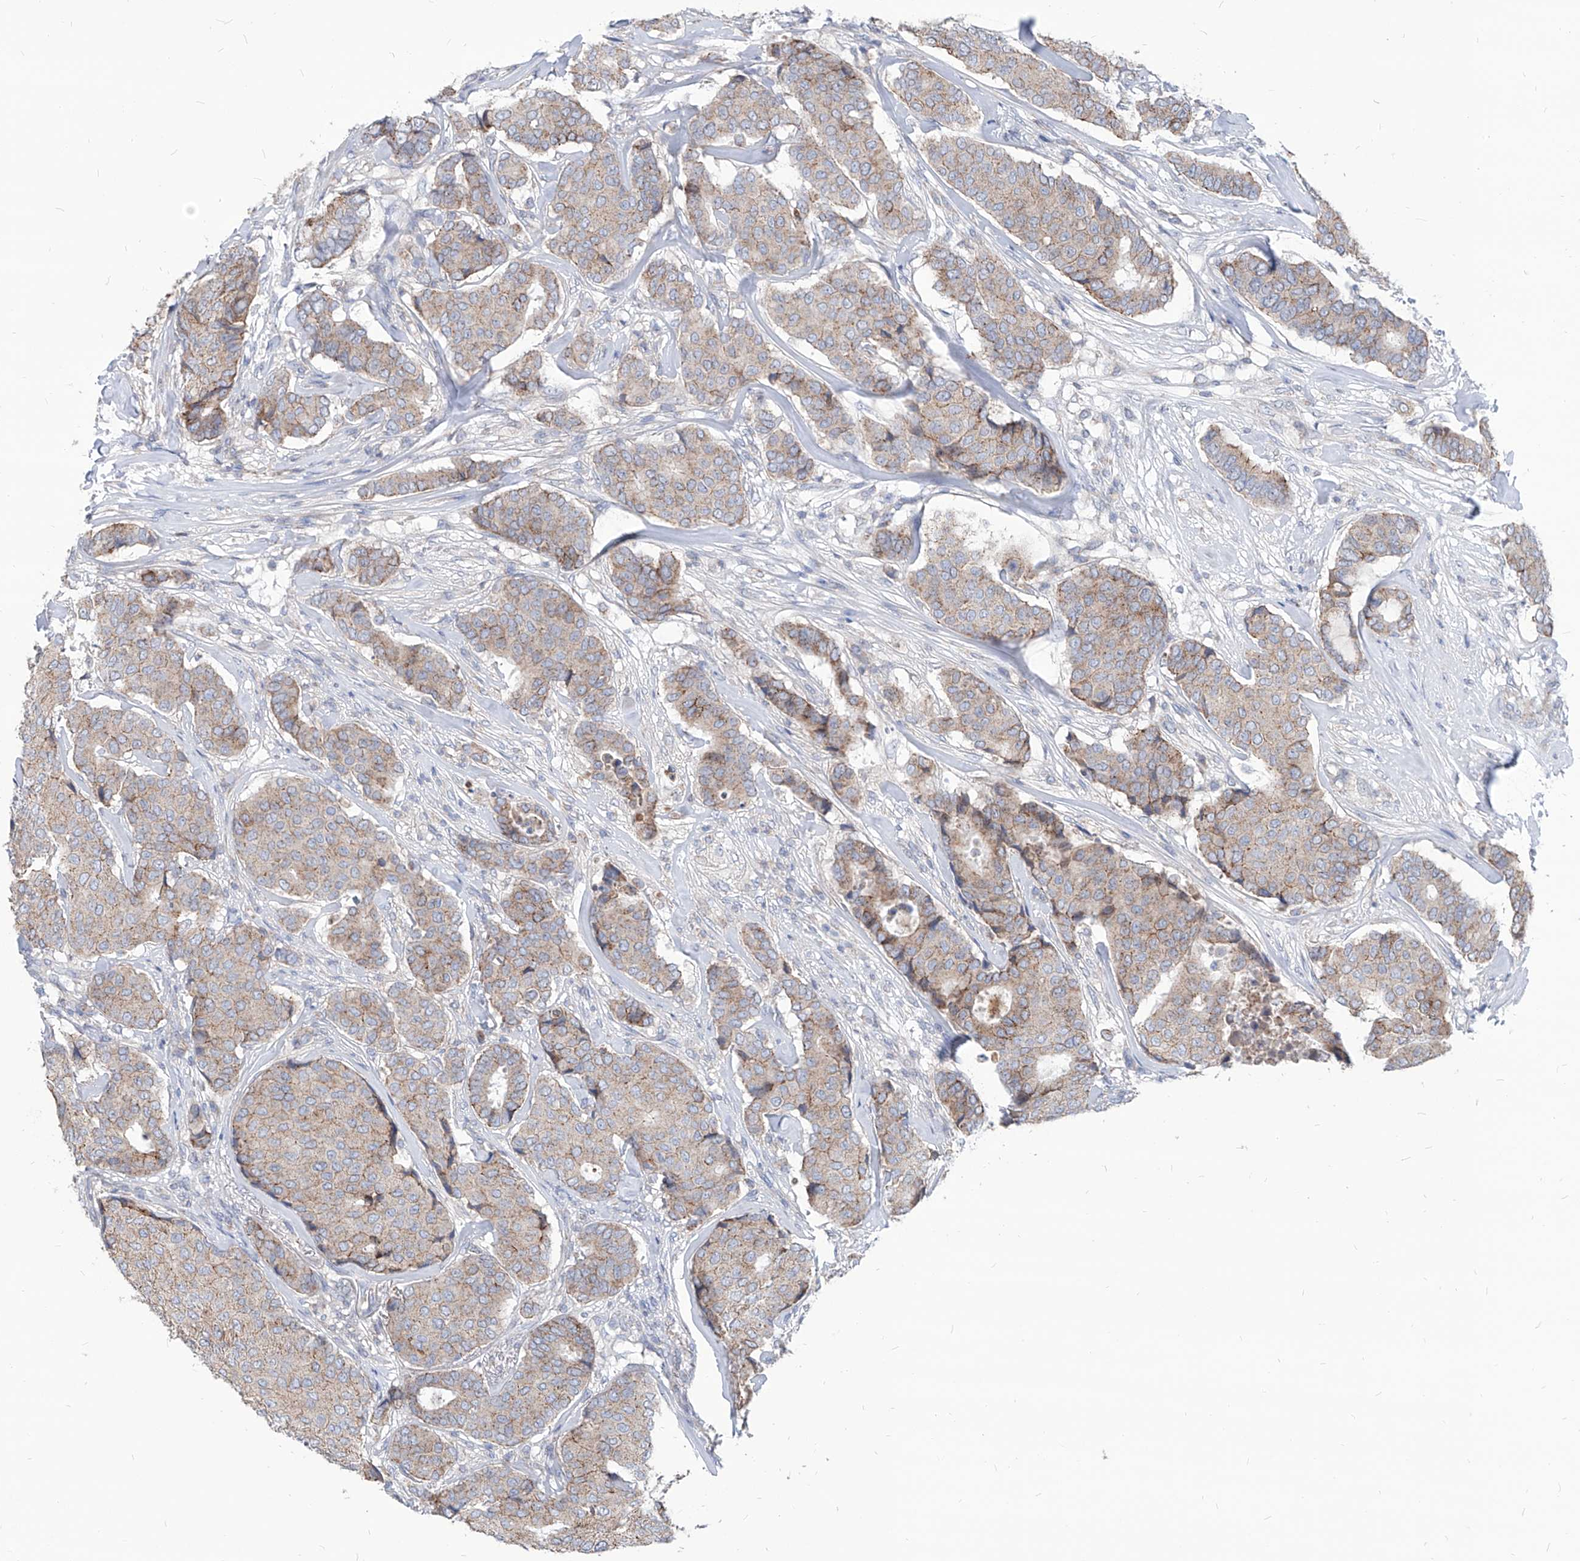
{"staining": {"intensity": "weak", "quantity": "25%-75%", "location": "cytoplasmic/membranous"}, "tissue": "breast cancer", "cell_type": "Tumor cells", "image_type": "cancer", "snomed": [{"axis": "morphology", "description": "Duct carcinoma"}, {"axis": "topography", "description": "Breast"}], "caption": "Approximately 25%-75% of tumor cells in intraductal carcinoma (breast) reveal weak cytoplasmic/membranous protein positivity as visualized by brown immunohistochemical staining.", "gene": "AGPS", "patient": {"sex": "female", "age": 75}}